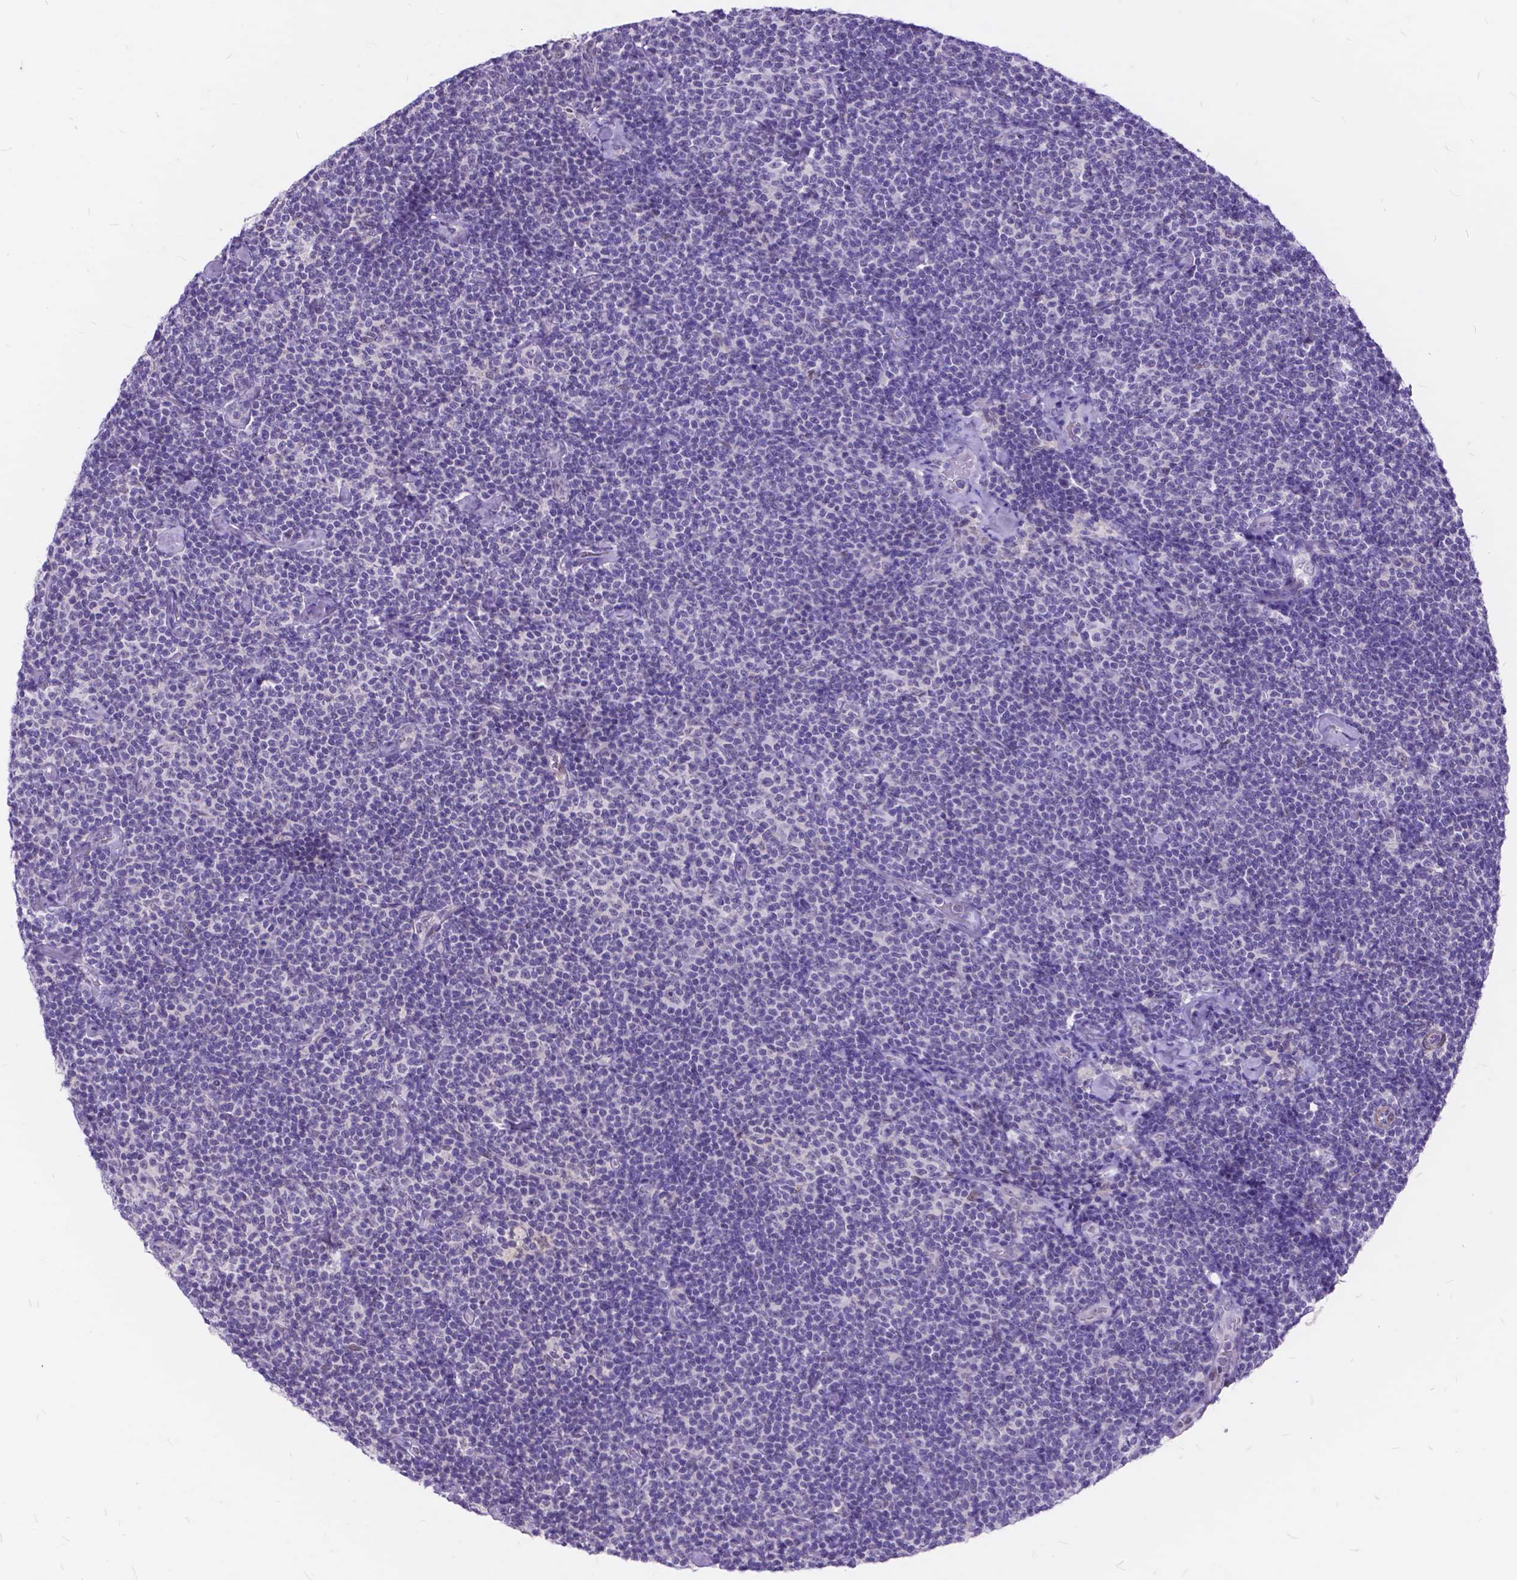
{"staining": {"intensity": "negative", "quantity": "none", "location": "none"}, "tissue": "lymphoma", "cell_type": "Tumor cells", "image_type": "cancer", "snomed": [{"axis": "morphology", "description": "Malignant lymphoma, non-Hodgkin's type, Low grade"}, {"axis": "topography", "description": "Lymph node"}], "caption": "DAB immunohistochemical staining of low-grade malignant lymphoma, non-Hodgkin's type demonstrates no significant expression in tumor cells. (DAB (3,3'-diaminobenzidine) immunohistochemistry with hematoxylin counter stain).", "gene": "MAN2C1", "patient": {"sex": "male", "age": 81}}